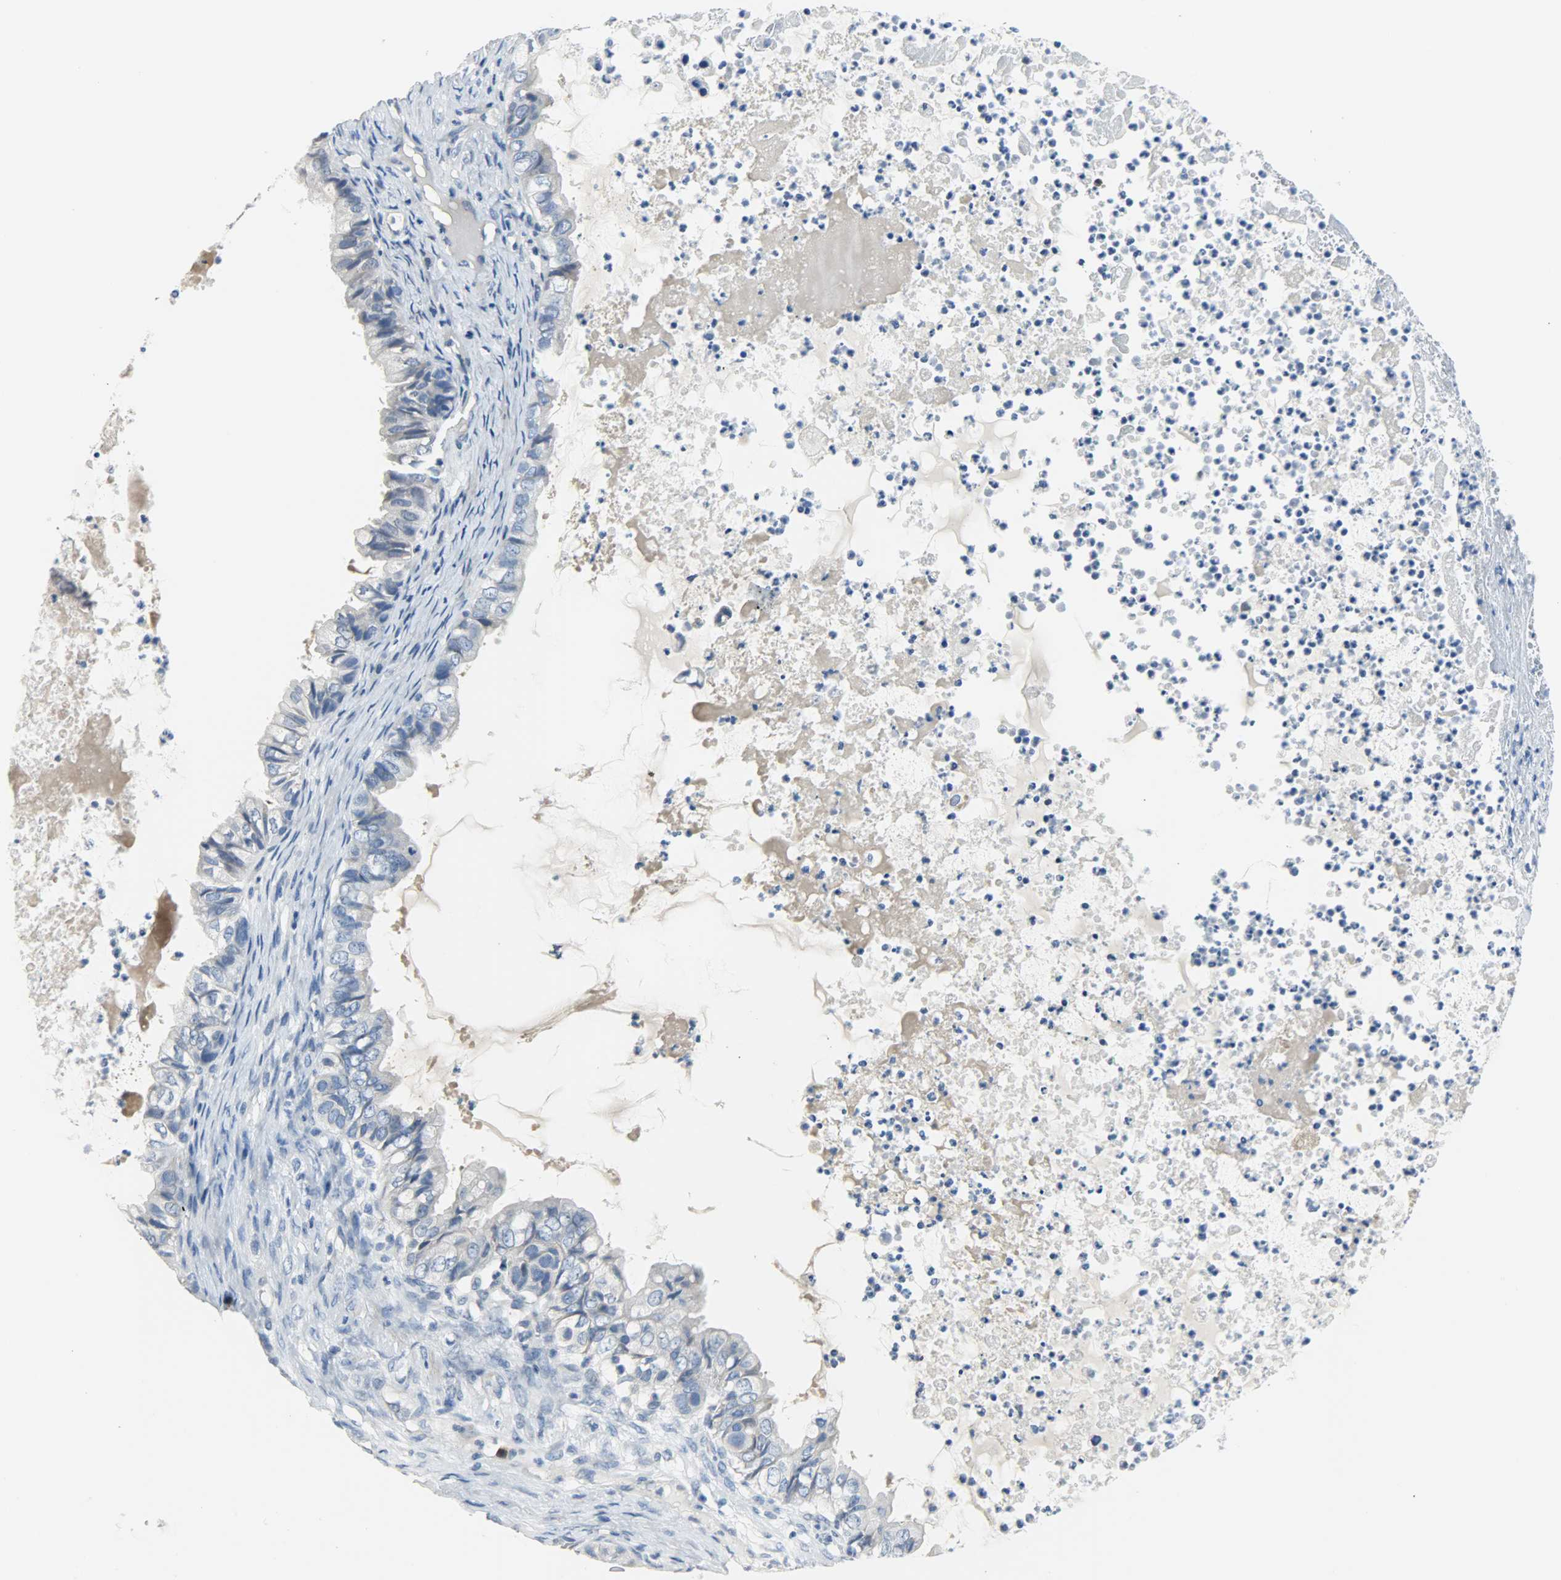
{"staining": {"intensity": "negative", "quantity": "none", "location": "none"}, "tissue": "ovarian cancer", "cell_type": "Tumor cells", "image_type": "cancer", "snomed": [{"axis": "morphology", "description": "Cystadenocarcinoma, mucinous, NOS"}, {"axis": "topography", "description": "Ovary"}], "caption": "This is a histopathology image of immunohistochemistry staining of ovarian cancer (mucinous cystadenocarcinoma), which shows no positivity in tumor cells. Nuclei are stained in blue.", "gene": "CEBPE", "patient": {"sex": "female", "age": 80}}